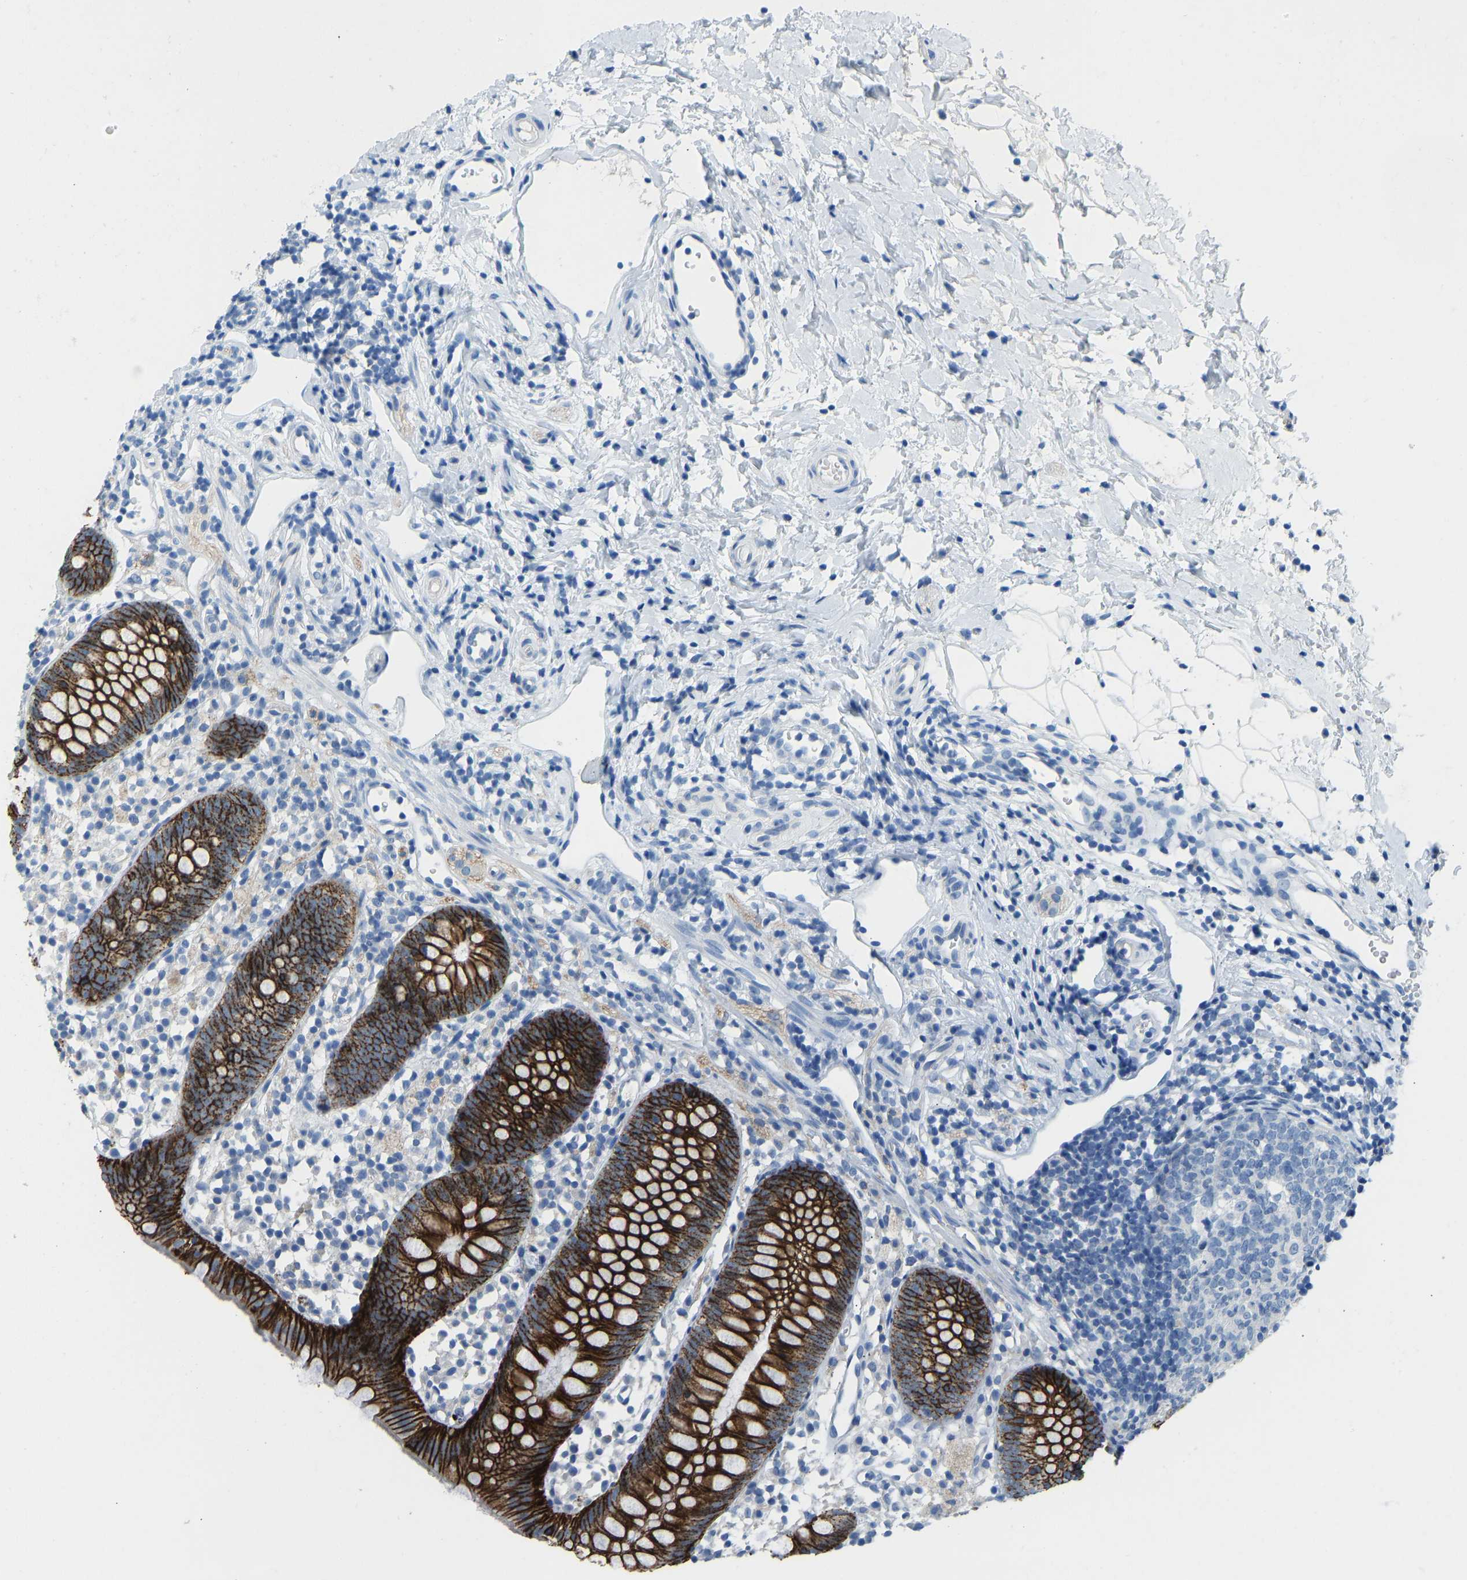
{"staining": {"intensity": "strong", "quantity": ">75%", "location": "cytoplasmic/membranous"}, "tissue": "appendix", "cell_type": "Glandular cells", "image_type": "normal", "snomed": [{"axis": "morphology", "description": "Normal tissue, NOS"}, {"axis": "topography", "description": "Appendix"}], "caption": "The photomicrograph exhibits immunohistochemical staining of unremarkable appendix. There is strong cytoplasmic/membranous staining is seen in about >75% of glandular cells. (DAB = brown stain, brightfield microscopy at high magnification).", "gene": "ATP1A1", "patient": {"sex": "female", "age": 20}}